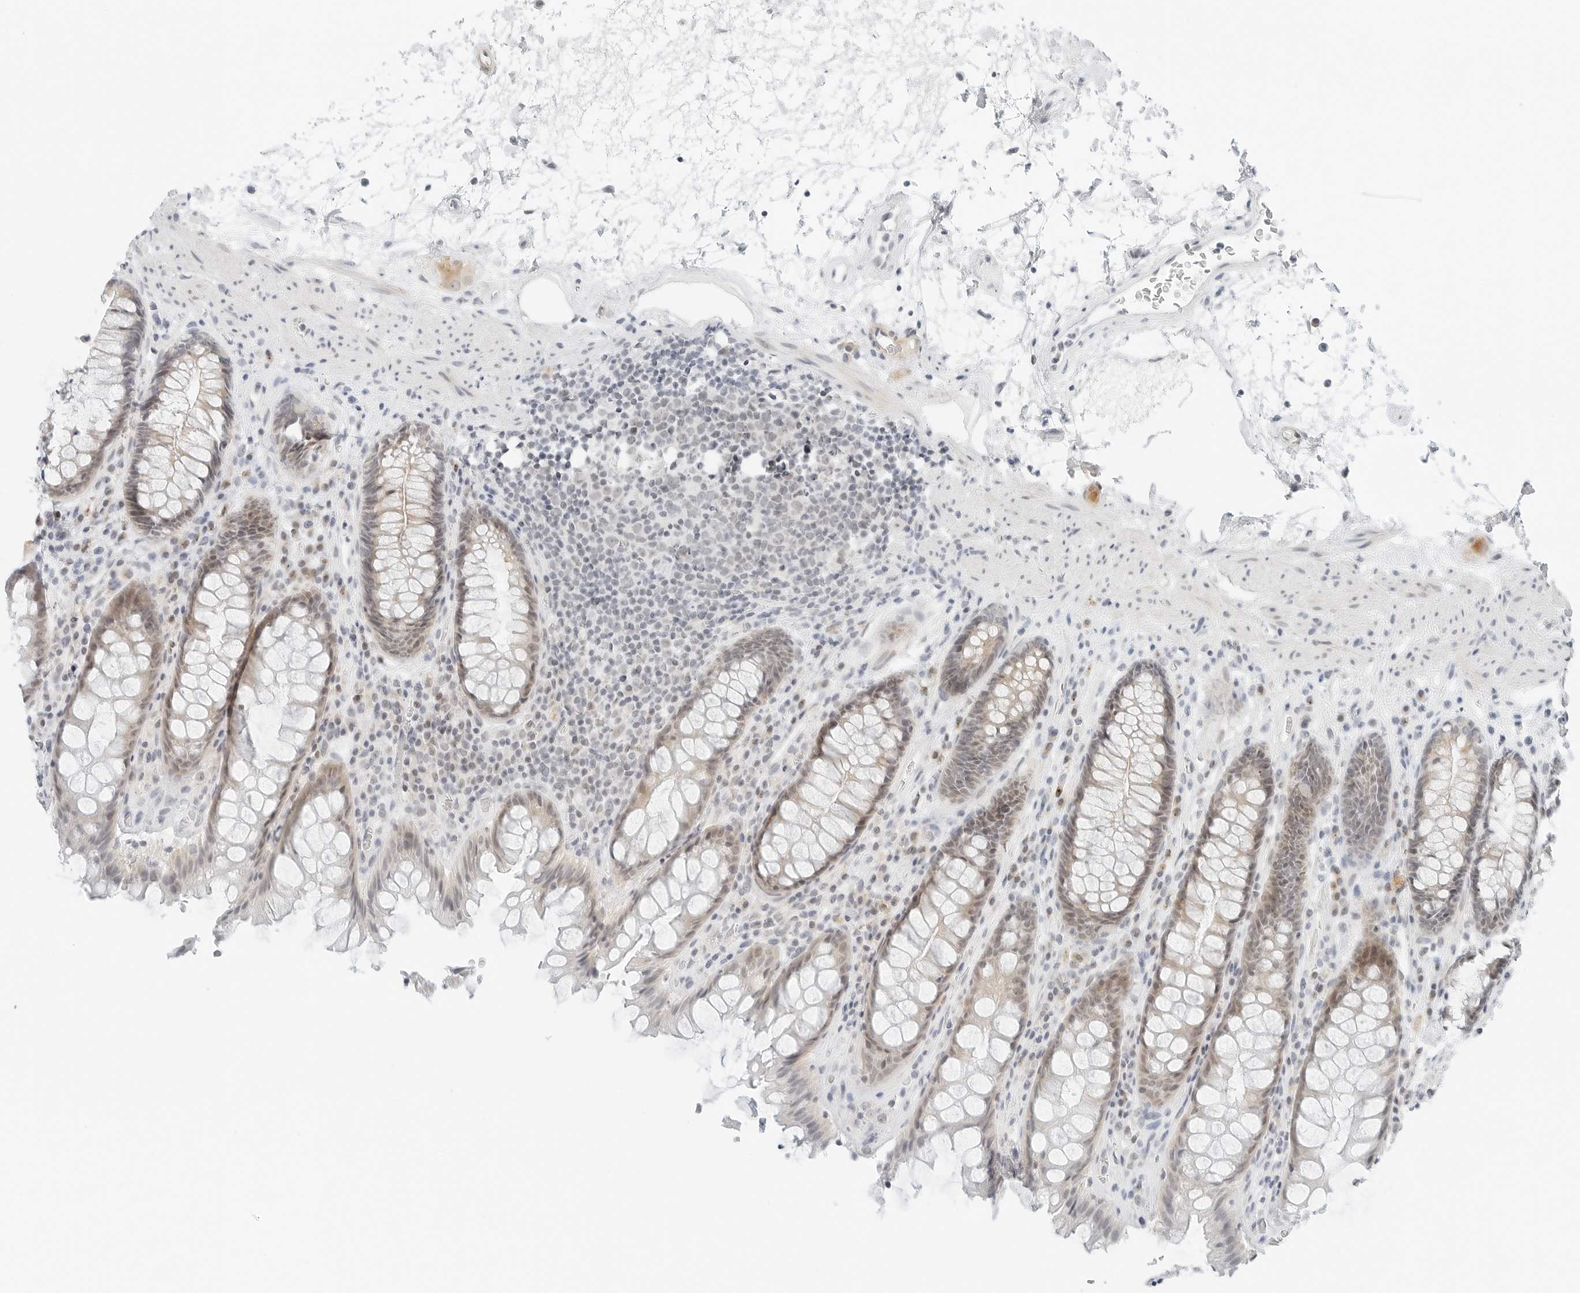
{"staining": {"intensity": "weak", "quantity": "25%-75%", "location": "cytoplasmic/membranous,nuclear"}, "tissue": "rectum", "cell_type": "Glandular cells", "image_type": "normal", "snomed": [{"axis": "morphology", "description": "Normal tissue, NOS"}, {"axis": "topography", "description": "Rectum"}], "caption": "Glandular cells demonstrate low levels of weak cytoplasmic/membranous,nuclear expression in about 25%-75% of cells in unremarkable rectum.", "gene": "CCSAP", "patient": {"sex": "male", "age": 64}}